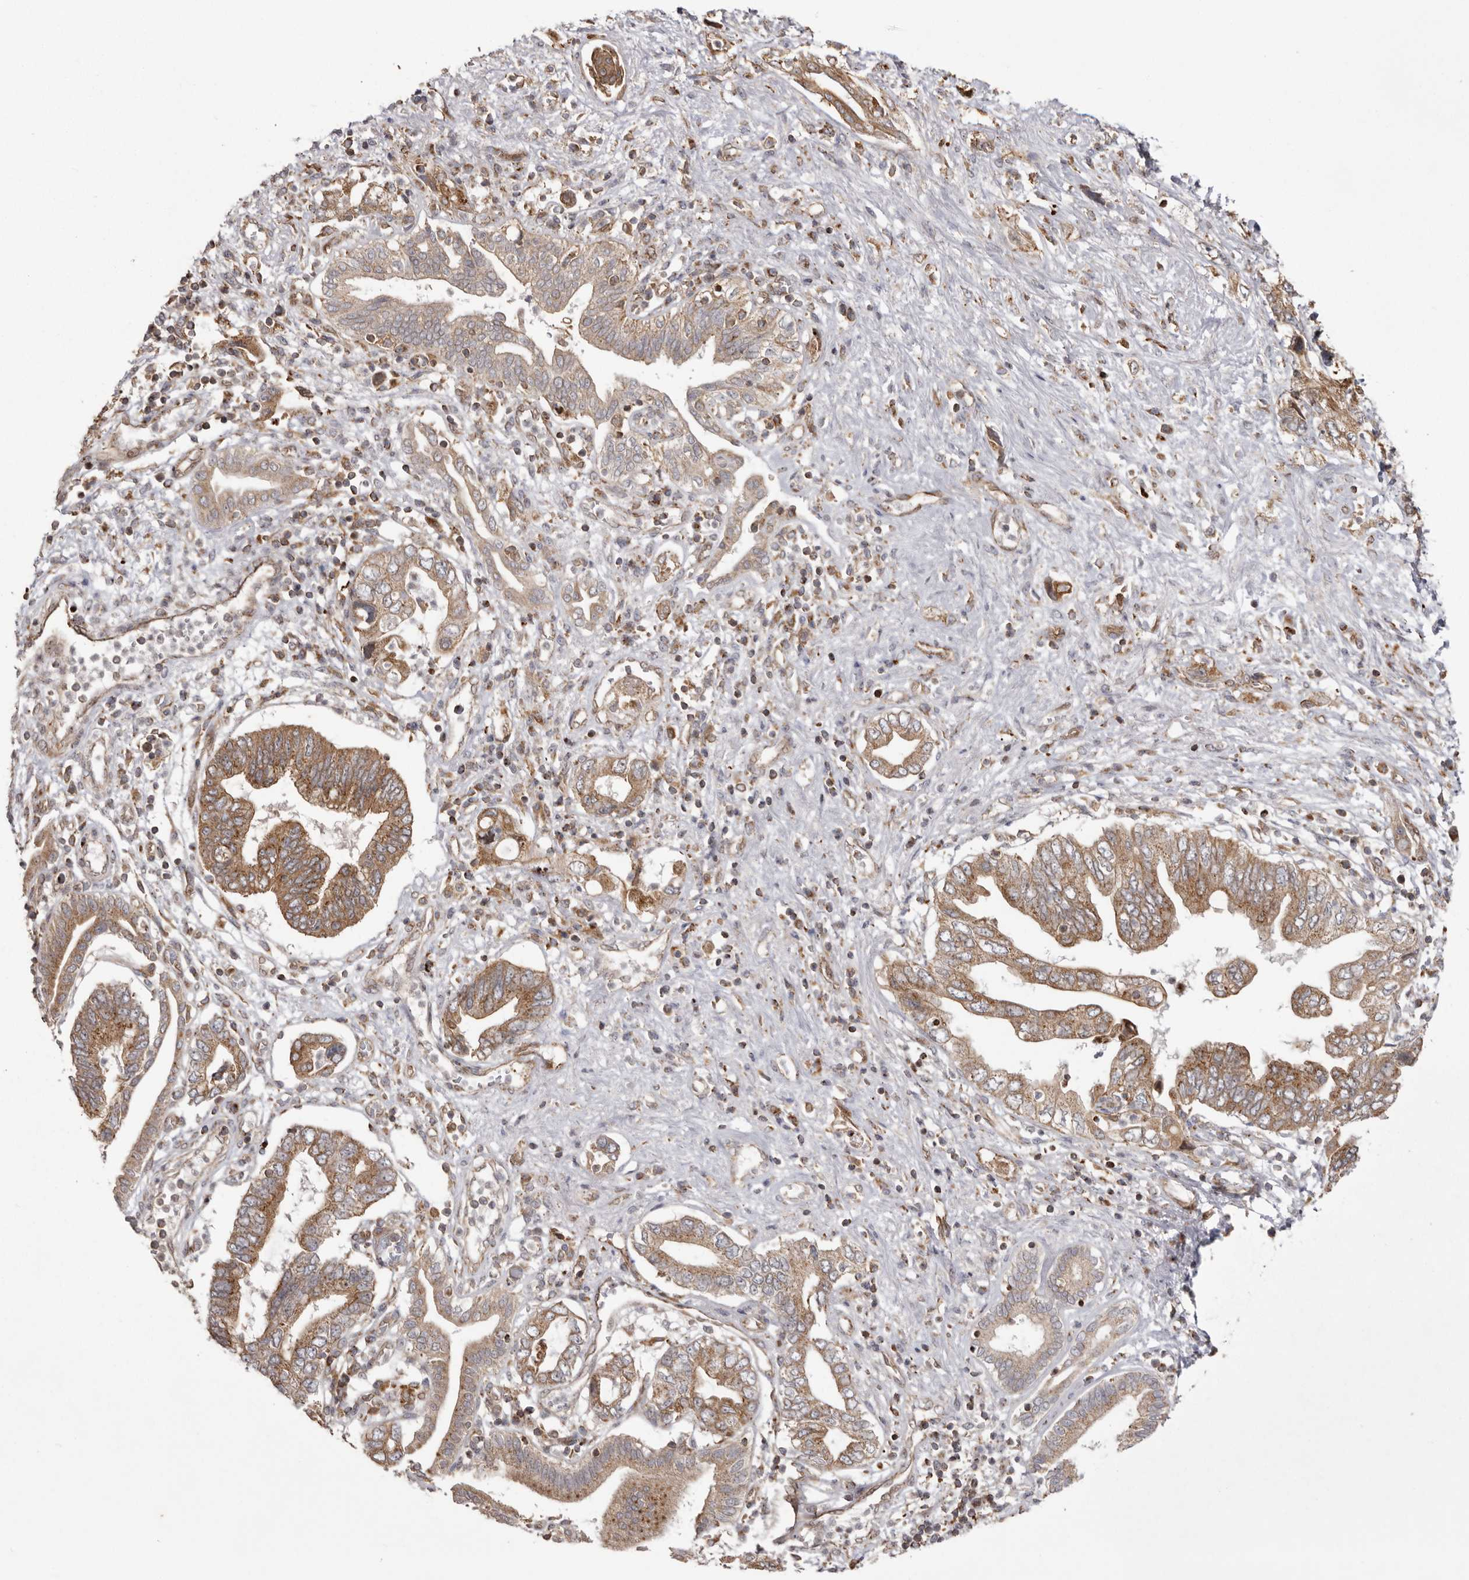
{"staining": {"intensity": "moderate", "quantity": ">75%", "location": "cytoplasmic/membranous"}, "tissue": "pancreatic cancer", "cell_type": "Tumor cells", "image_type": "cancer", "snomed": [{"axis": "morphology", "description": "Adenocarcinoma, NOS"}, {"axis": "topography", "description": "Pancreas"}], "caption": "Protein expression analysis of adenocarcinoma (pancreatic) displays moderate cytoplasmic/membranous positivity in about >75% of tumor cells.", "gene": "NUP43", "patient": {"sex": "female", "age": 73}}